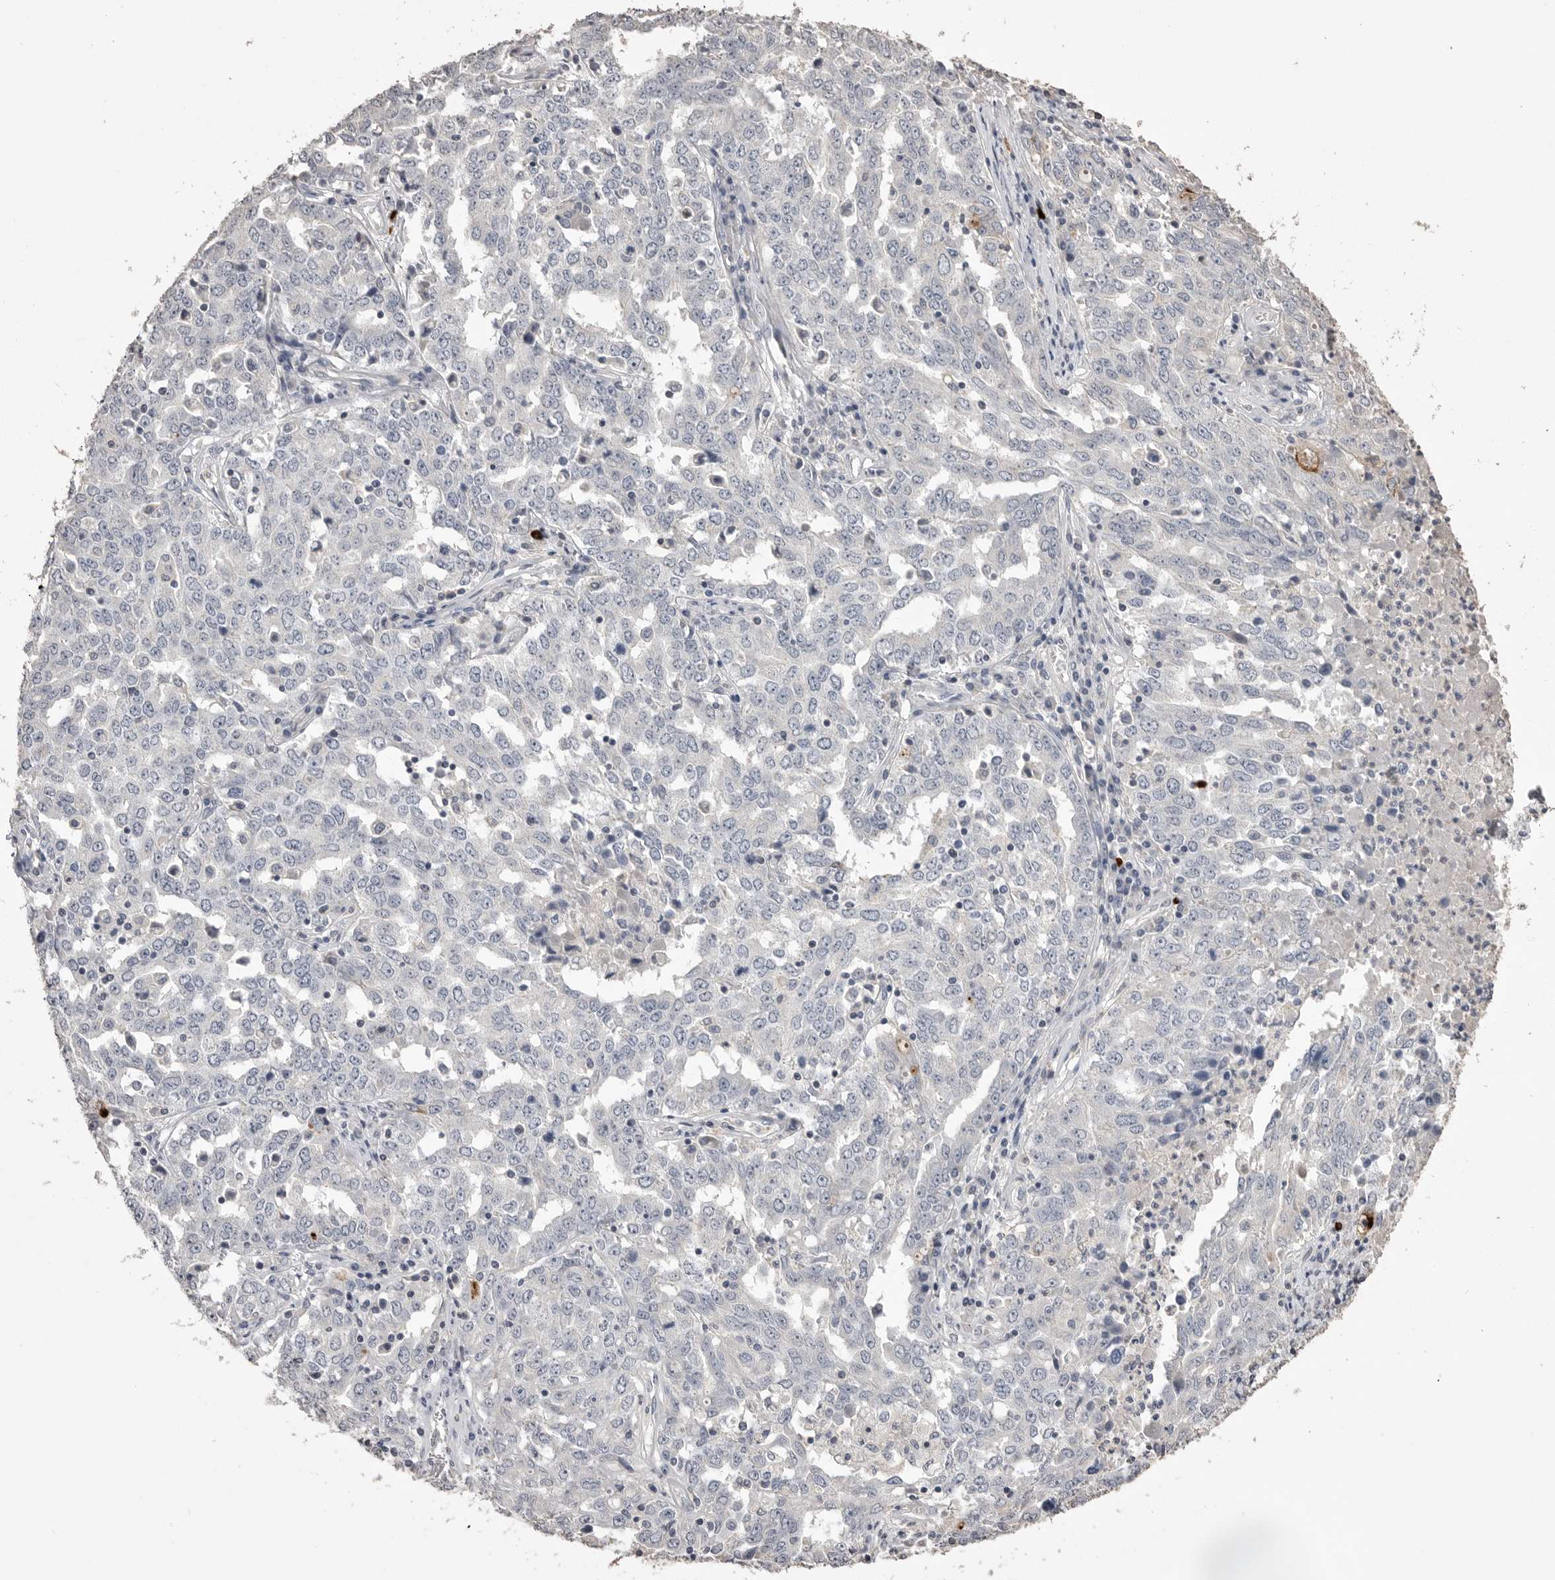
{"staining": {"intensity": "negative", "quantity": "none", "location": "none"}, "tissue": "ovarian cancer", "cell_type": "Tumor cells", "image_type": "cancer", "snomed": [{"axis": "morphology", "description": "Carcinoma, endometroid"}, {"axis": "topography", "description": "Ovary"}], "caption": "High magnification brightfield microscopy of ovarian endometroid carcinoma stained with DAB (3,3'-diaminobenzidine) (brown) and counterstained with hematoxylin (blue): tumor cells show no significant positivity.", "gene": "MMP7", "patient": {"sex": "female", "age": 62}}